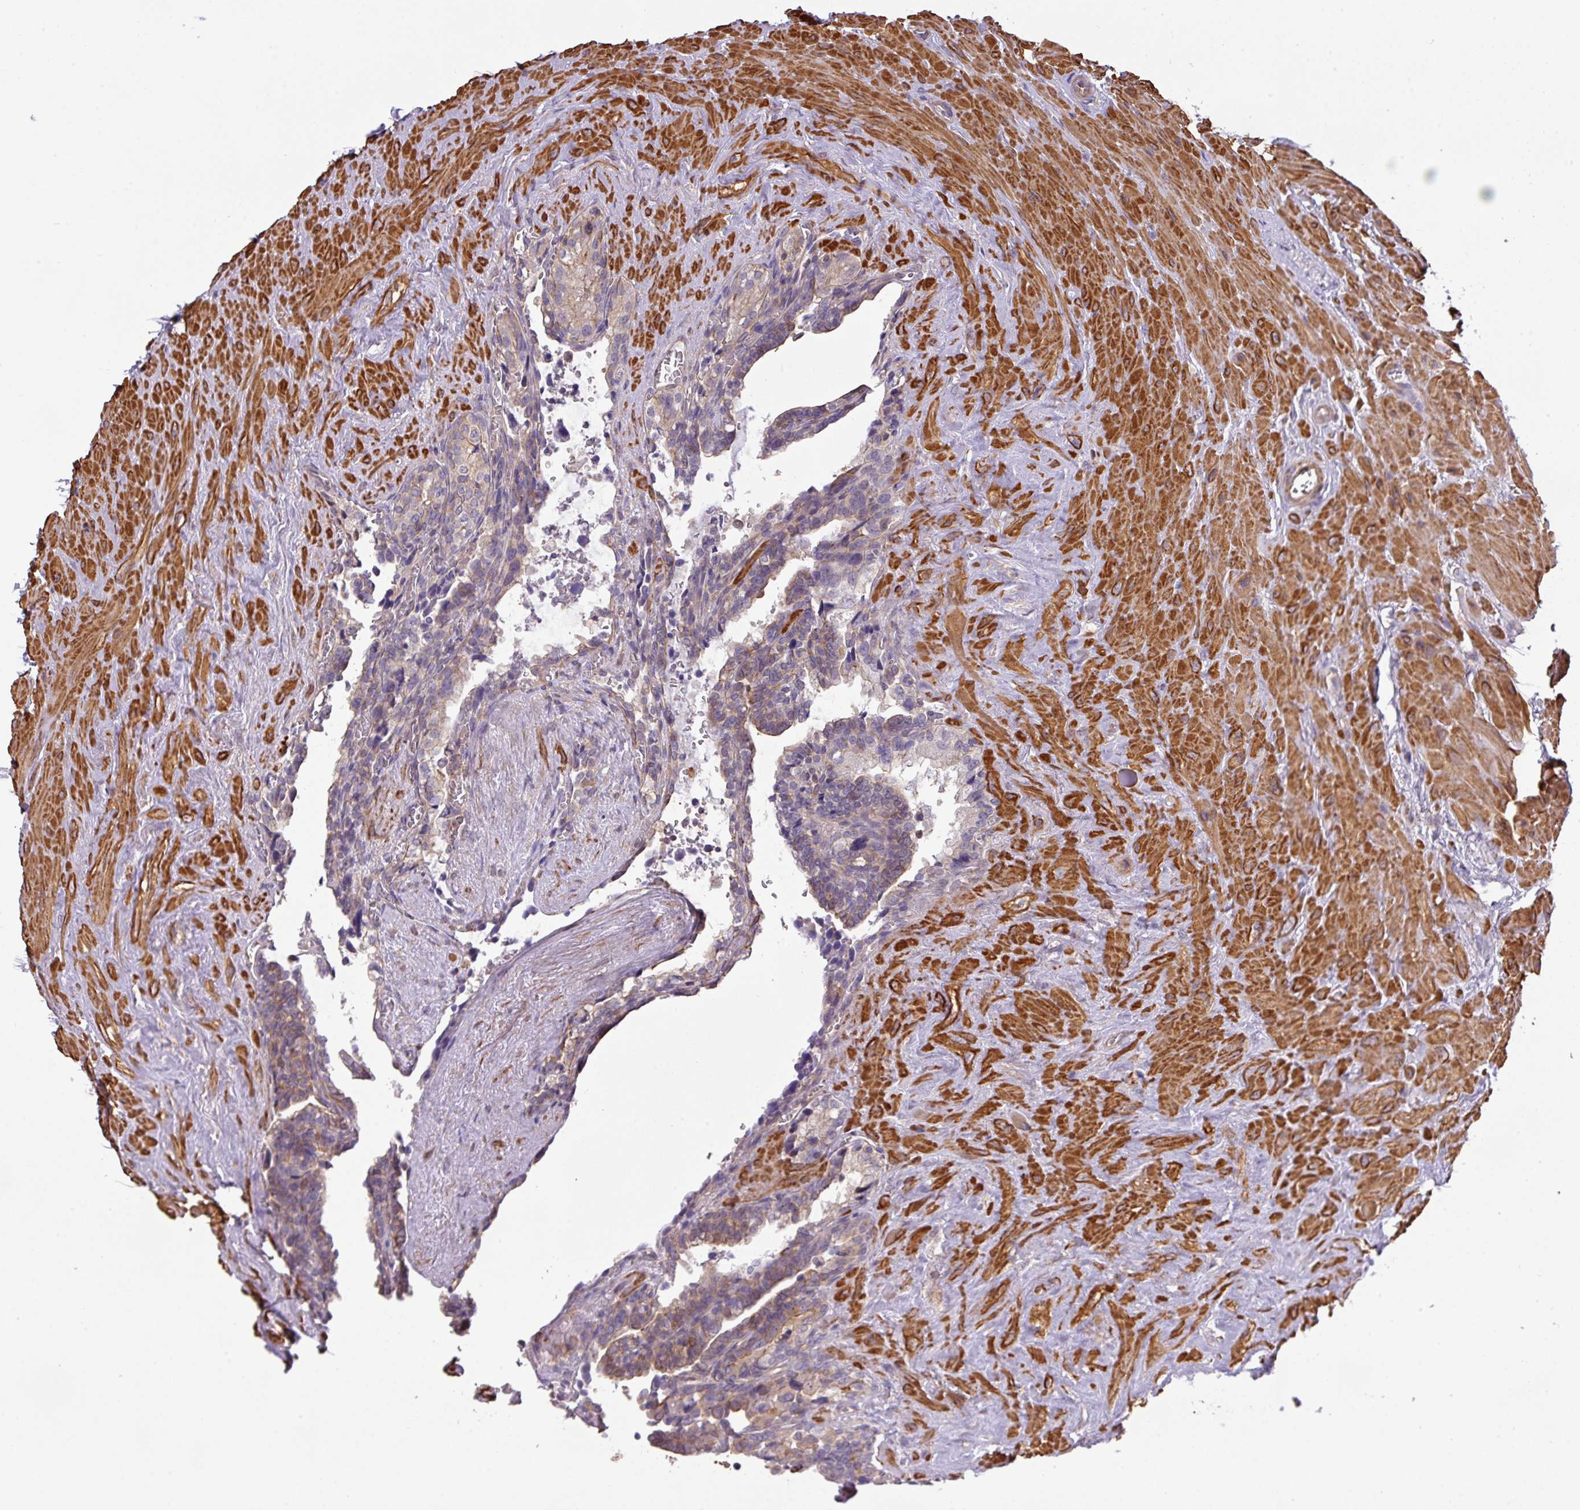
{"staining": {"intensity": "weak", "quantity": "25%-75%", "location": "cytoplasmic/membranous"}, "tissue": "seminal vesicle", "cell_type": "Glandular cells", "image_type": "normal", "snomed": [{"axis": "morphology", "description": "Normal tissue, NOS"}, {"axis": "topography", "description": "Seminal veicle"}], "caption": "Immunohistochemical staining of benign human seminal vesicle demonstrates low levels of weak cytoplasmic/membranous staining in about 25%-75% of glandular cells. (Brightfield microscopy of DAB IHC at high magnification).", "gene": "LRRC41", "patient": {"sex": "male", "age": 68}}